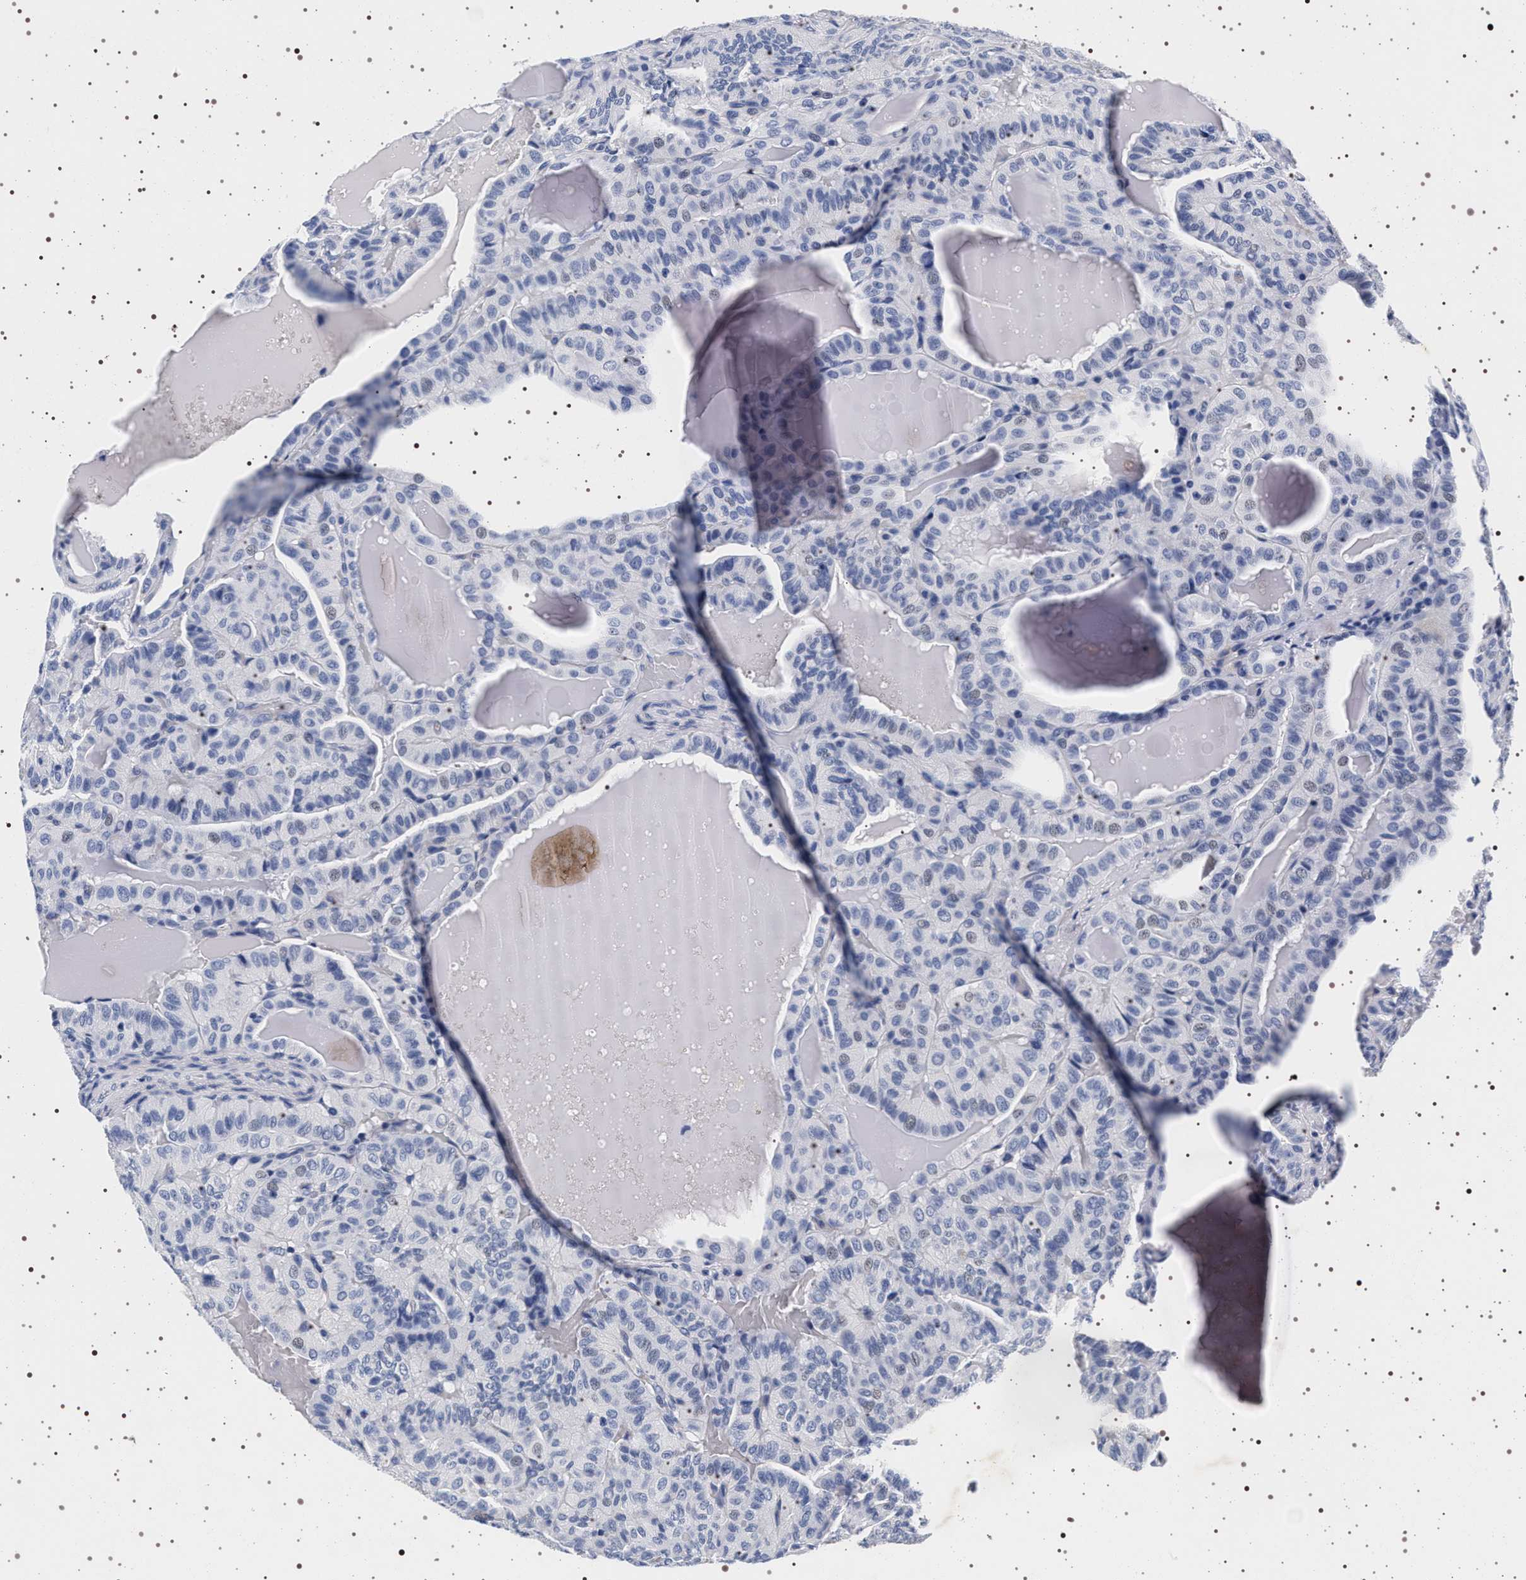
{"staining": {"intensity": "negative", "quantity": "none", "location": "none"}, "tissue": "thyroid cancer", "cell_type": "Tumor cells", "image_type": "cancer", "snomed": [{"axis": "morphology", "description": "Papillary adenocarcinoma, NOS"}, {"axis": "topography", "description": "Thyroid gland"}], "caption": "The immunohistochemistry (IHC) micrograph has no significant positivity in tumor cells of papillary adenocarcinoma (thyroid) tissue. Nuclei are stained in blue.", "gene": "SYN1", "patient": {"sex": "male", "age": 77}}